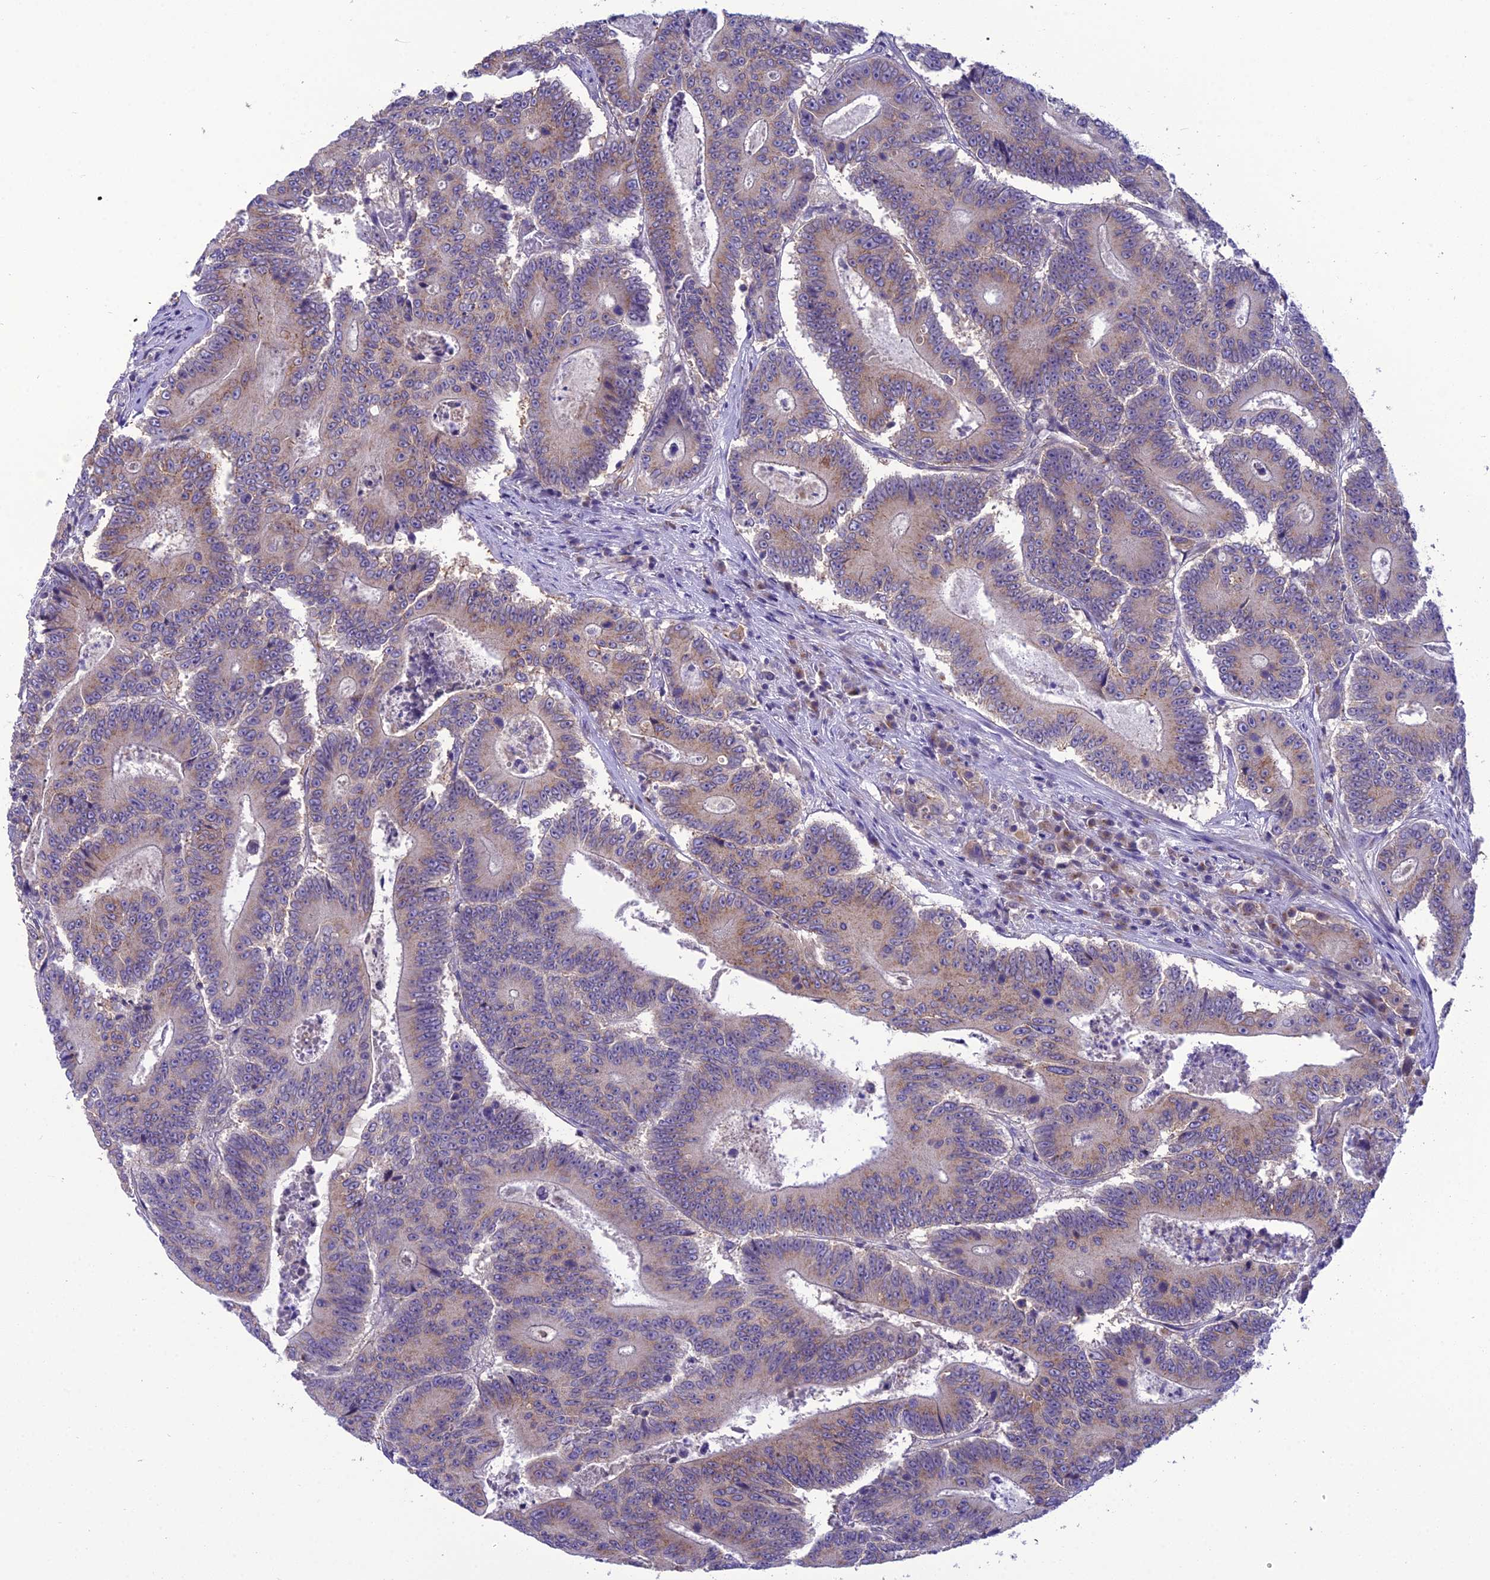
{"staining": {"intensity": "weak", "quantity": "25%-75%", "location": "cytoplasmic/membranous"}, "tissue": "colorectal cancer", "cell_type": "Tumor cells", "image_type": "cancer", "snomed": [{"axis": "morphology", "description": "Adenocarcinoma, NOS"}, {"axis": "topography", "description": "Colon"}], "caption": "Immunohistochemistry (DAB) staining of human colorectal cancer shows weak cytoplasmic/membranous protein staining in about 25%-75% of tumor cells.", "gene": "GOLPH3", "patient": {"sex": "male", "age": 83}}